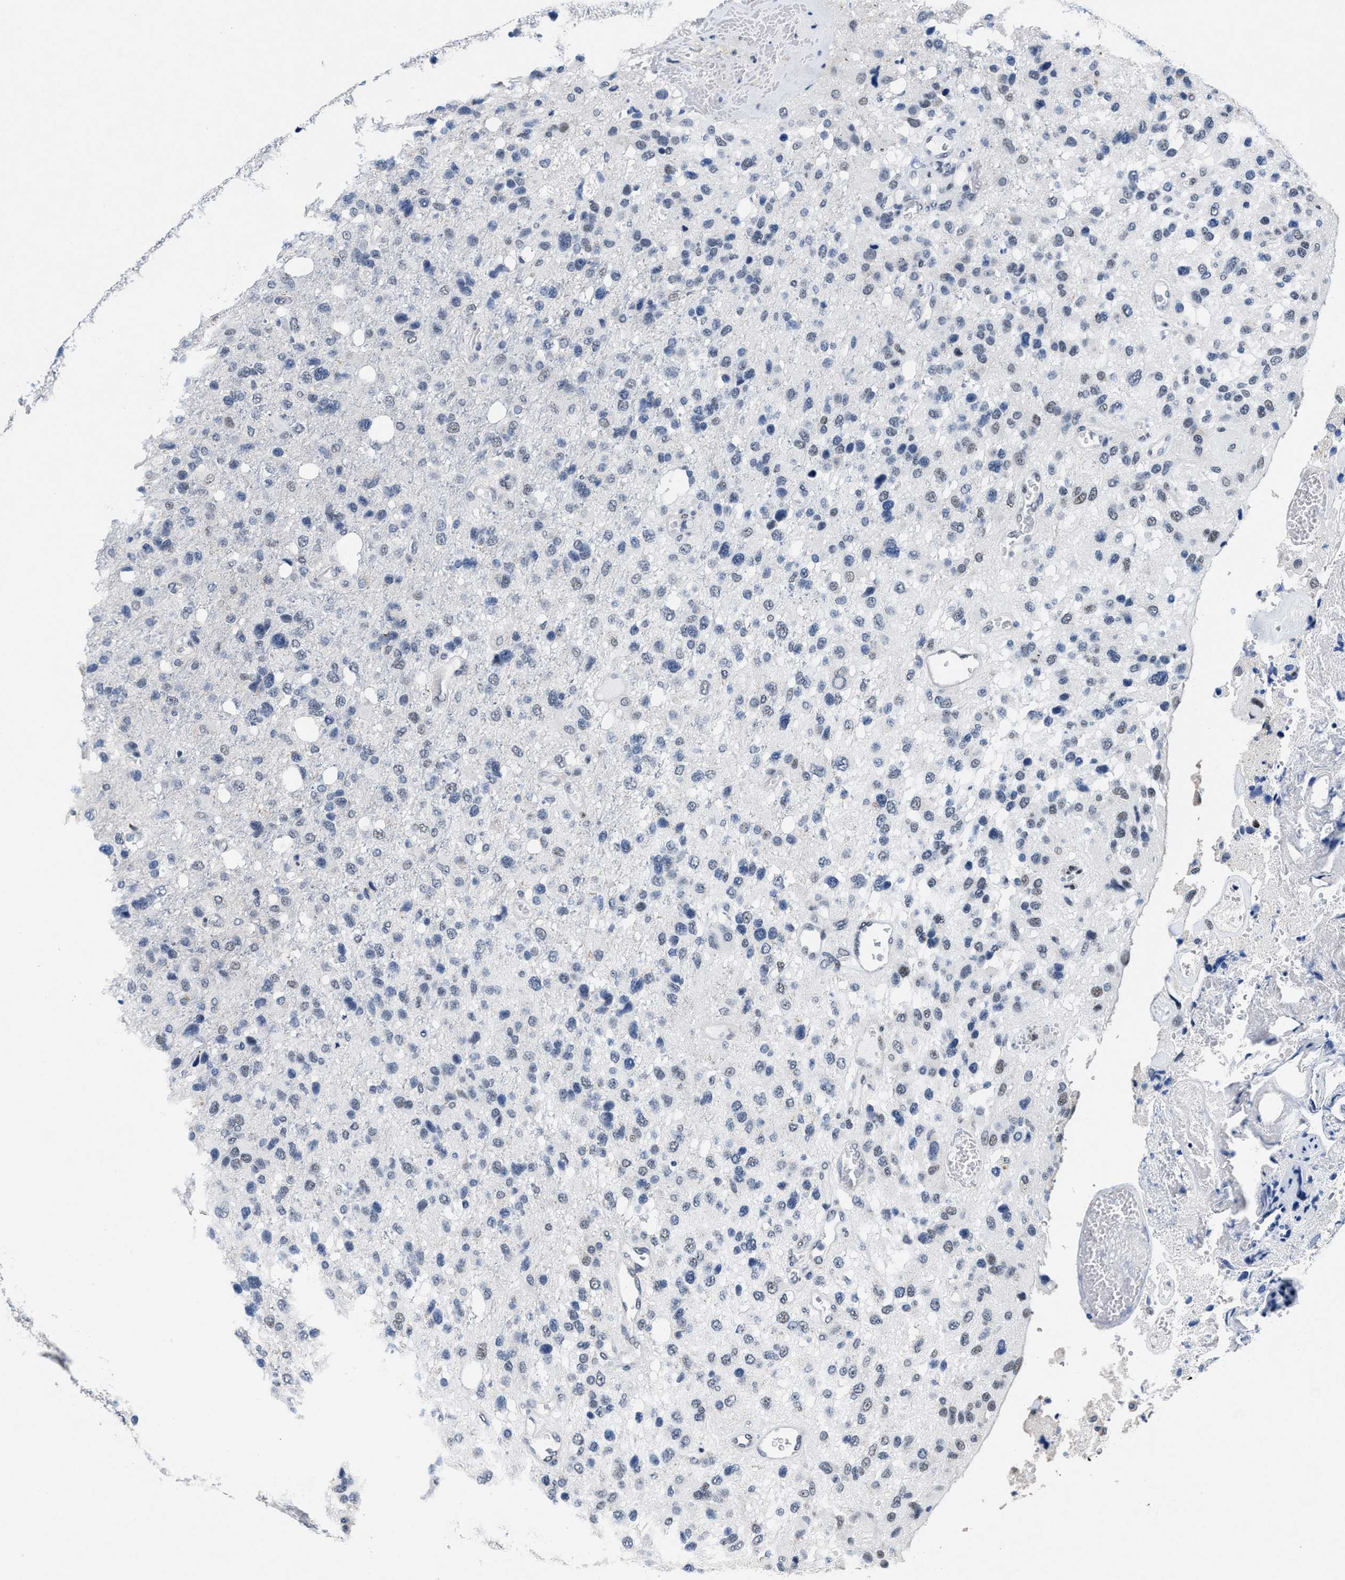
{"staining": {"intensity": "moderate", "quantity": "<25%", "location": "nuclear"}, "tissue": "glioma", "cell_type": "Tumor cells", "image_type": "cancer", "snomed": [{"axis": "morphology", "description": "Glioma, malignant, High grade"}, {"axis": "topography", "description": "Brain"}], "caption": "Moderate nuclear expression for a protein is present in approximately <25% of tumor cells of glioma using immunohistochemistry.", "gene": "ID3", "patient": {"sex": "female", "age": 58}}